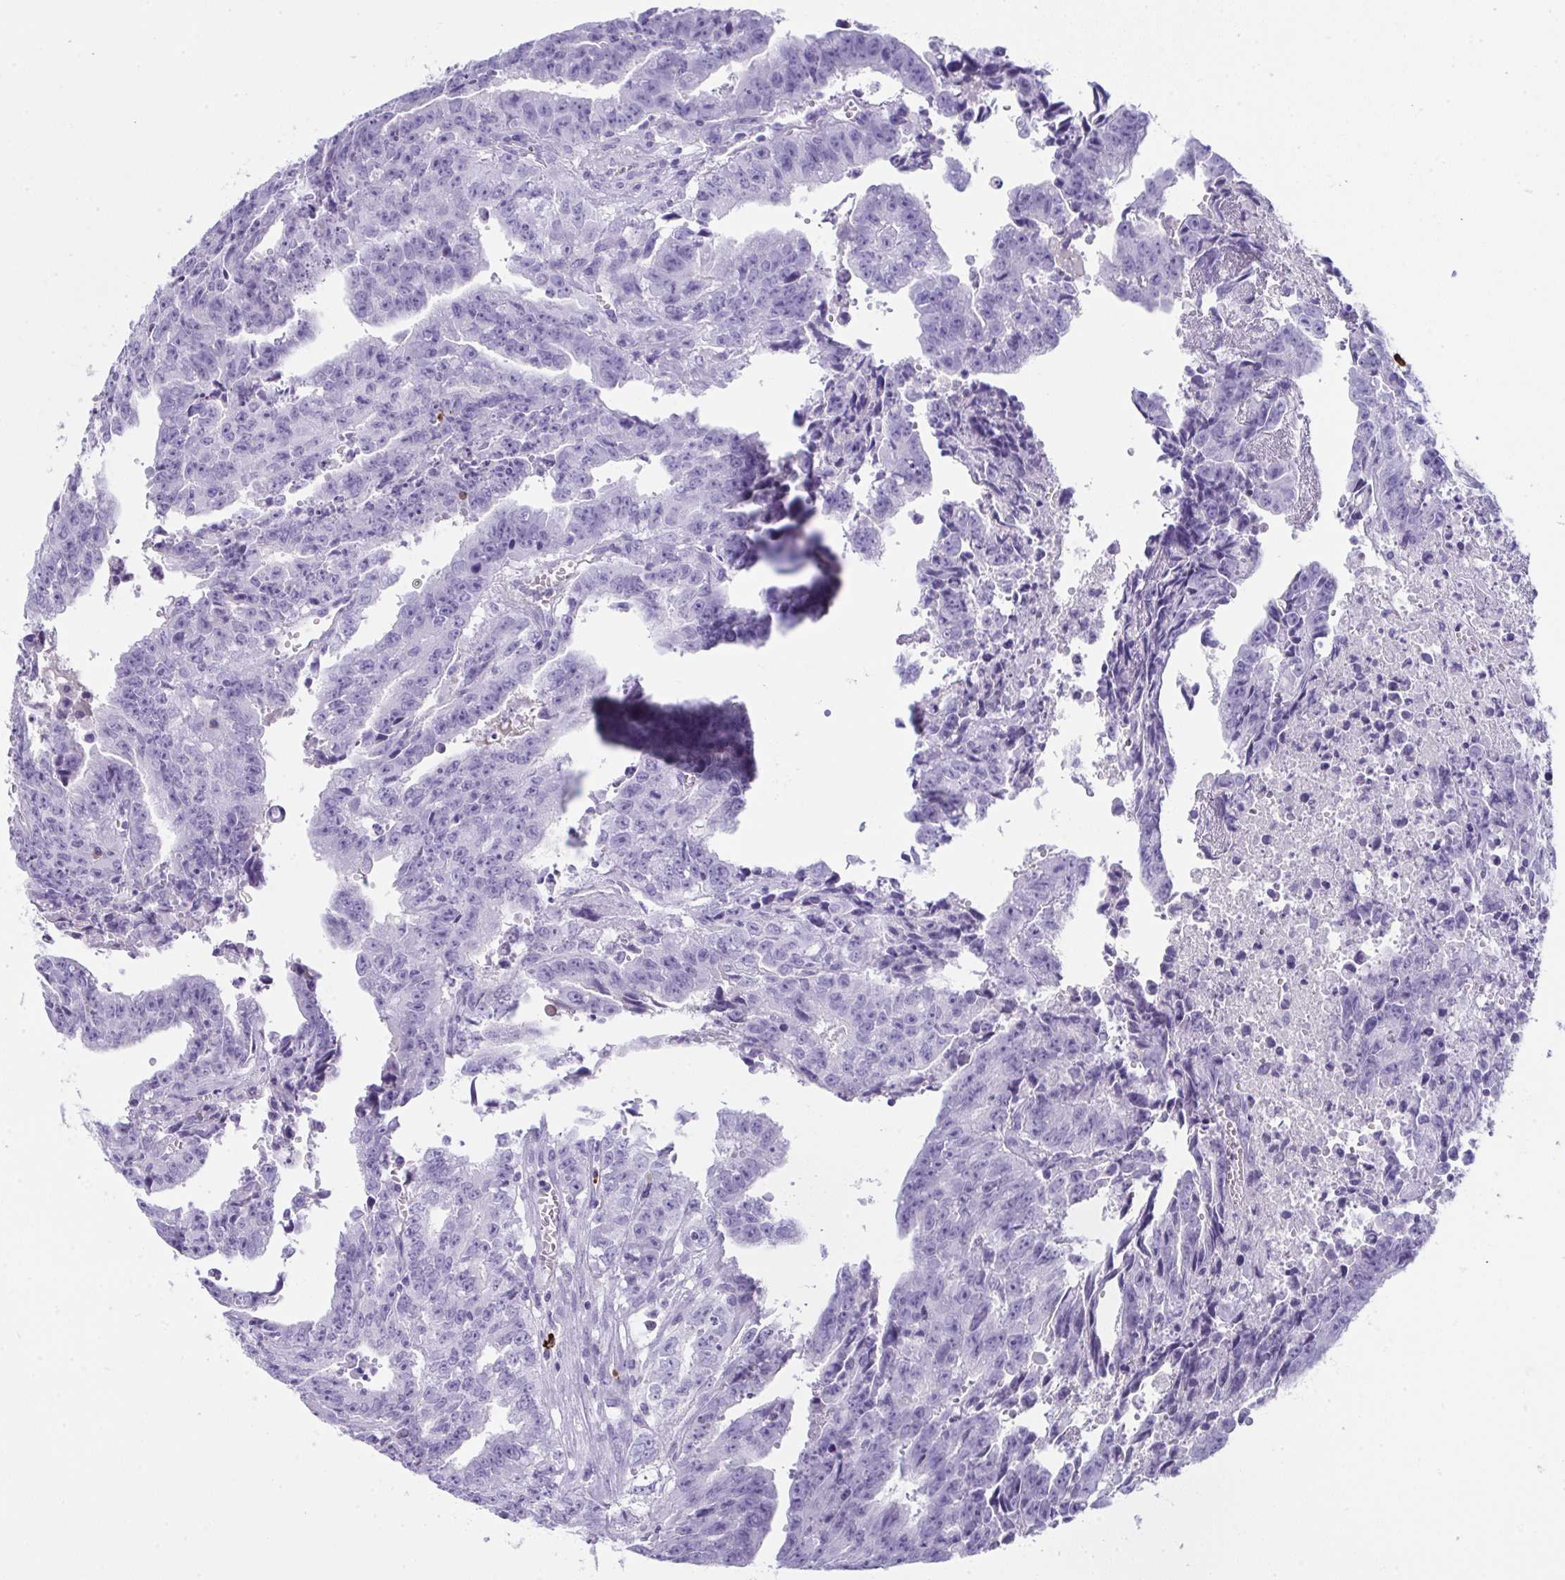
{"staining": {"intensity": "negative", "quantity": "none", "location": "none"}, "tissue": "testis cancer", "cell_type": "Tumor cells", "image_type": "cancer", "snomed": [{"axis": "morphology", "description": "Carcinoma, Embryonal, NOS"}, {"axis": "morphology", "description": "Teratoma, malignant, NOS"}, {"axis": "topography", "description": "Testis"}], "caption": "The image reveals no significant expression in tumor cells of testis cancer.", "gene": "JCHAIN", "patient": {"sex": "male", "age": 24}}